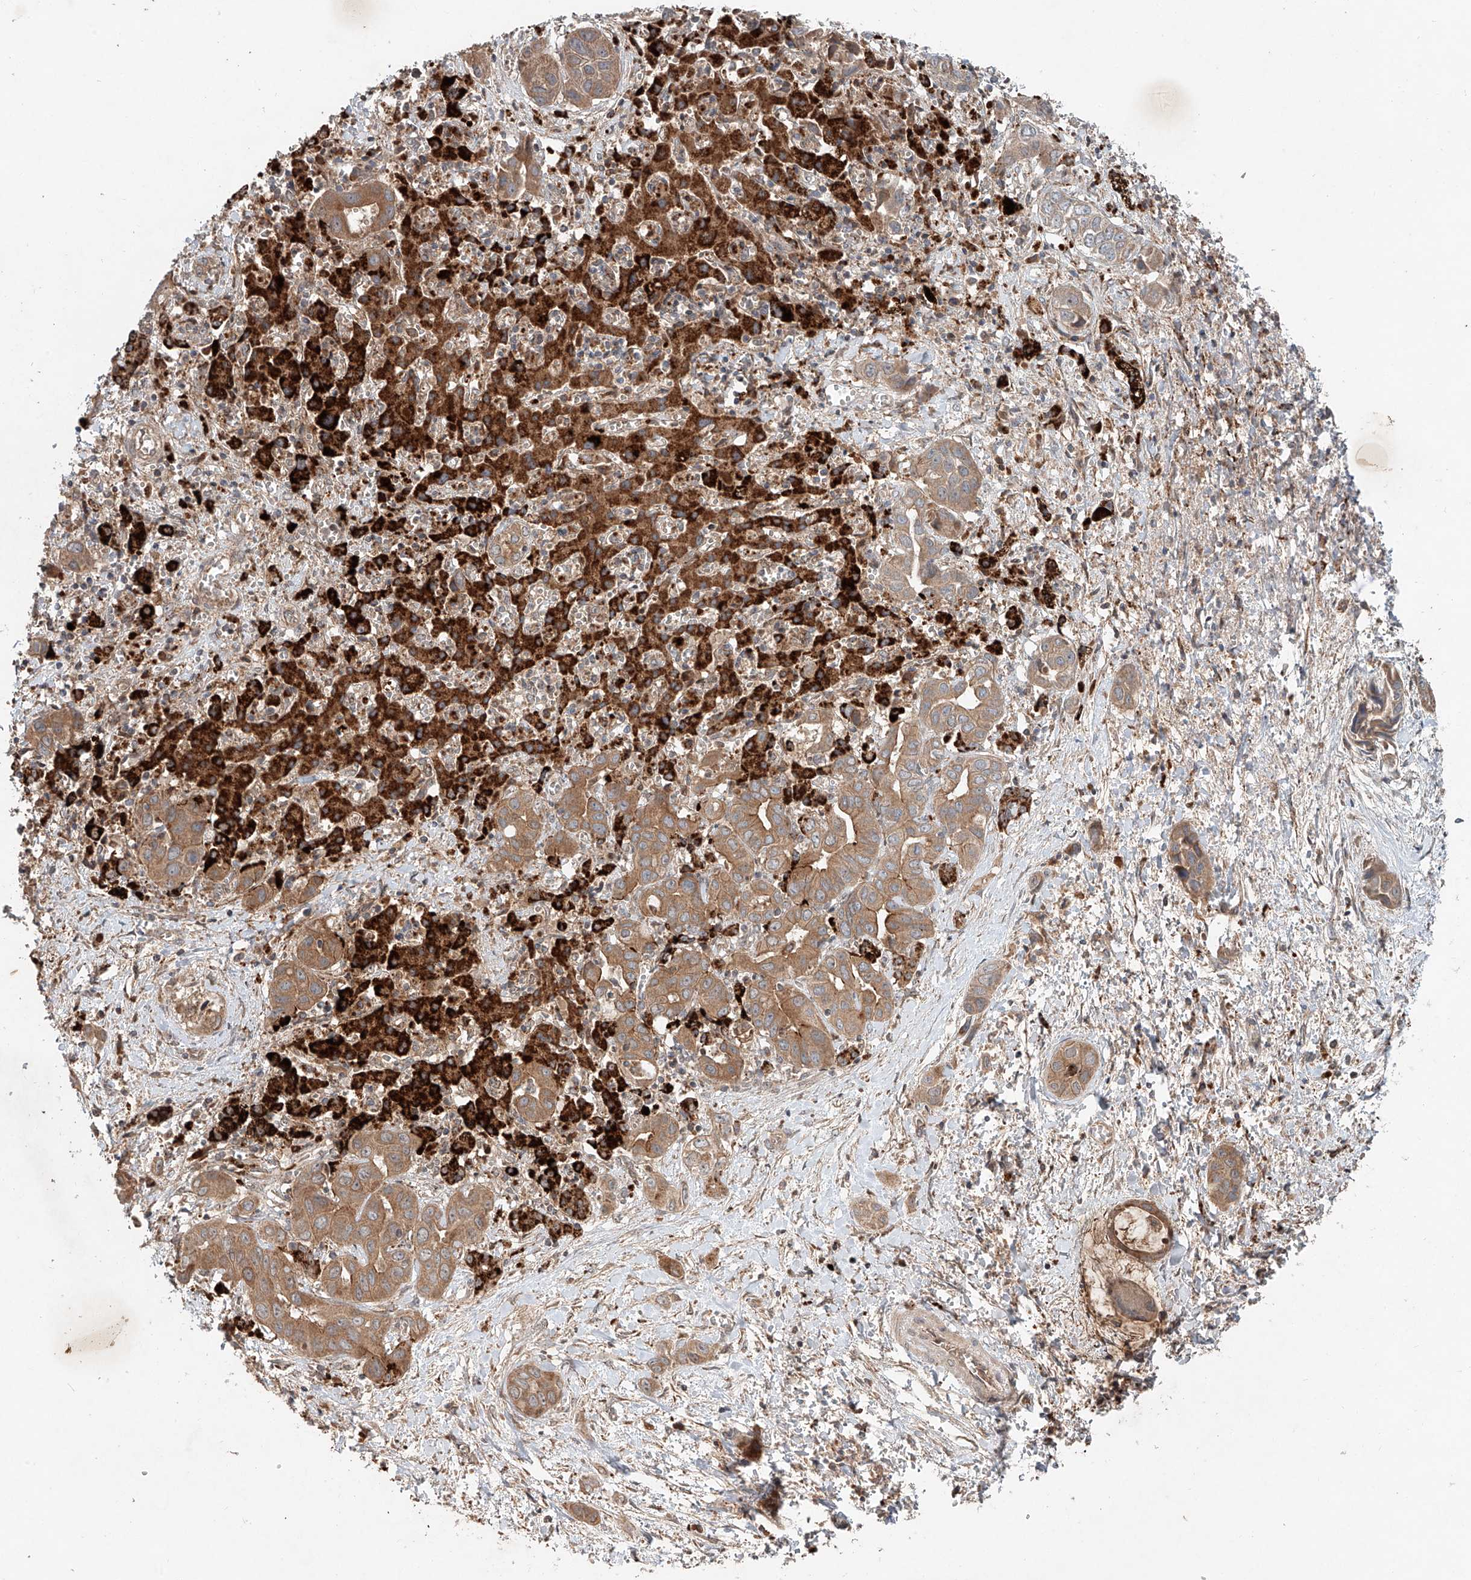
{"staining": {"intensity": "moderate", "quantity": ">75%", "location": "cytoplasmic/membranous"}, "tissue": "liver cancer", "cell_type": "Tumor cells", "image_type": "cancer", "snomed": [{"axis": "morphology", "description": "Cholangiocarcinoma"}, {"axis": "topography", "description": "Liver"}], "caption": "Tumor cells display medium levels of moderate cytoplasmic/membranous expression in approximately >75% of cells in human liver cancer (cholangiocarcinoma).", "gene": "IER5", "patient": {"sex": "female", "age": 52}}